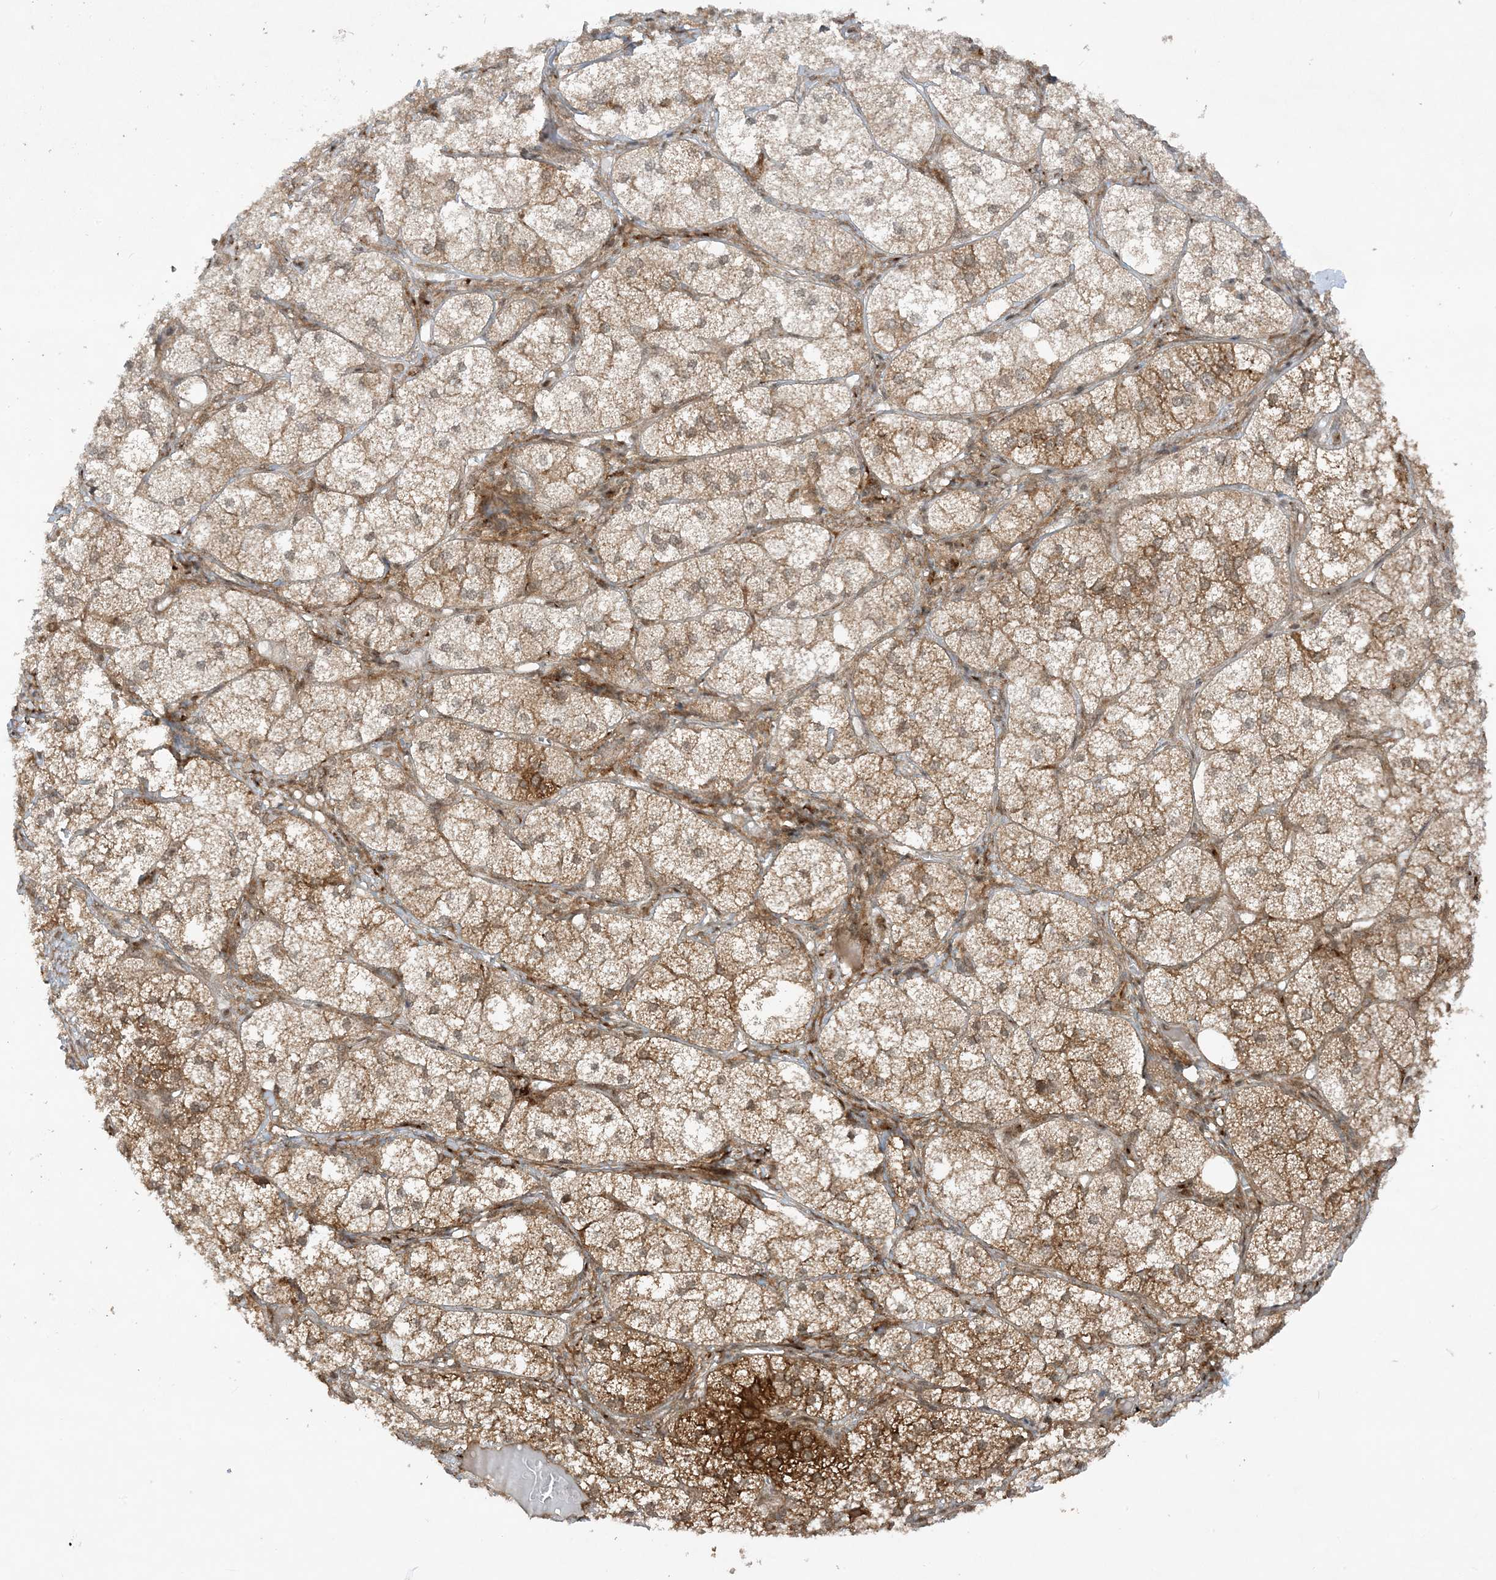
{"staining": {"intensity": "strong", "quantity": ">75%", "location": "cytoplasmic/membranous"}, "tissue": "adrenal gland", "cell_type": "Glandular cells", "image_type": "normal", "snomed": [{"axis": "morphology", "description": "Normal tissue, NOS"}, {"axis": "topography", "description": "Adrenal gland"}], "caption": "A brown stain labels strong cytoplasmic/membranous positivity of a protein in glandular cells of benign human adrenal gland.", "gene": "CERT1", "patient": {"sex": "female", "age": 61}}